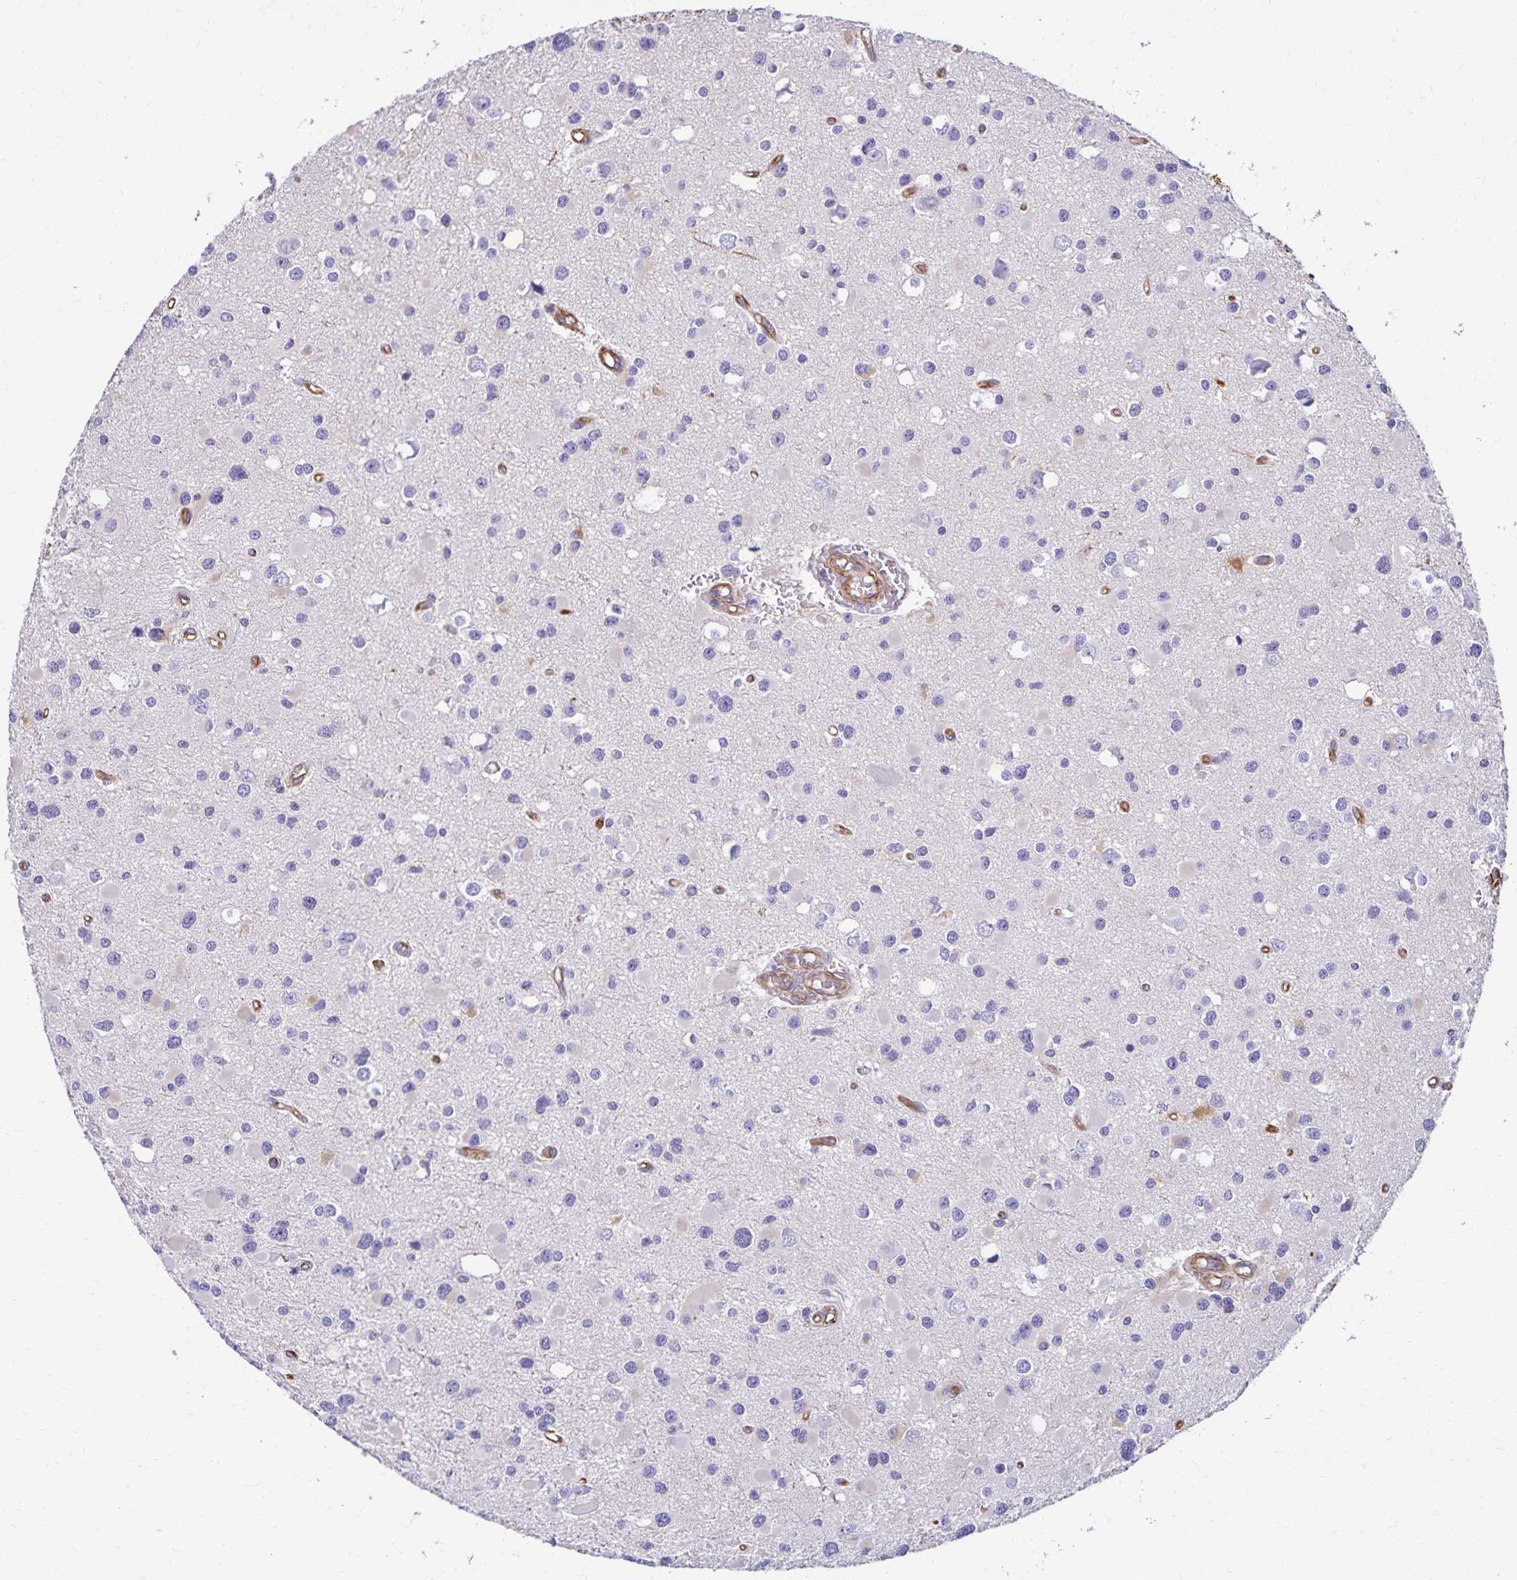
{"staining": {"intensity": "weak", "quantity": "25%-75%", "location": "cytoplasmic/membranous"}, "tissue": "glioma", "cell_type": "Tumor cells", "image_type": "cancer", "snomed": [{"axis": "morphology", "description": "Glioma, malignant, High grade"}, {"axis": "topography", "description": "Brain"}], "caption": "The photomicrograph displays staining of glioma, revealing weak cytoplasmic/membranous protein expression (brown color) within tumor cells.", "gene": "TRPV6", "patient": {"sex": "male", "age": 54}}